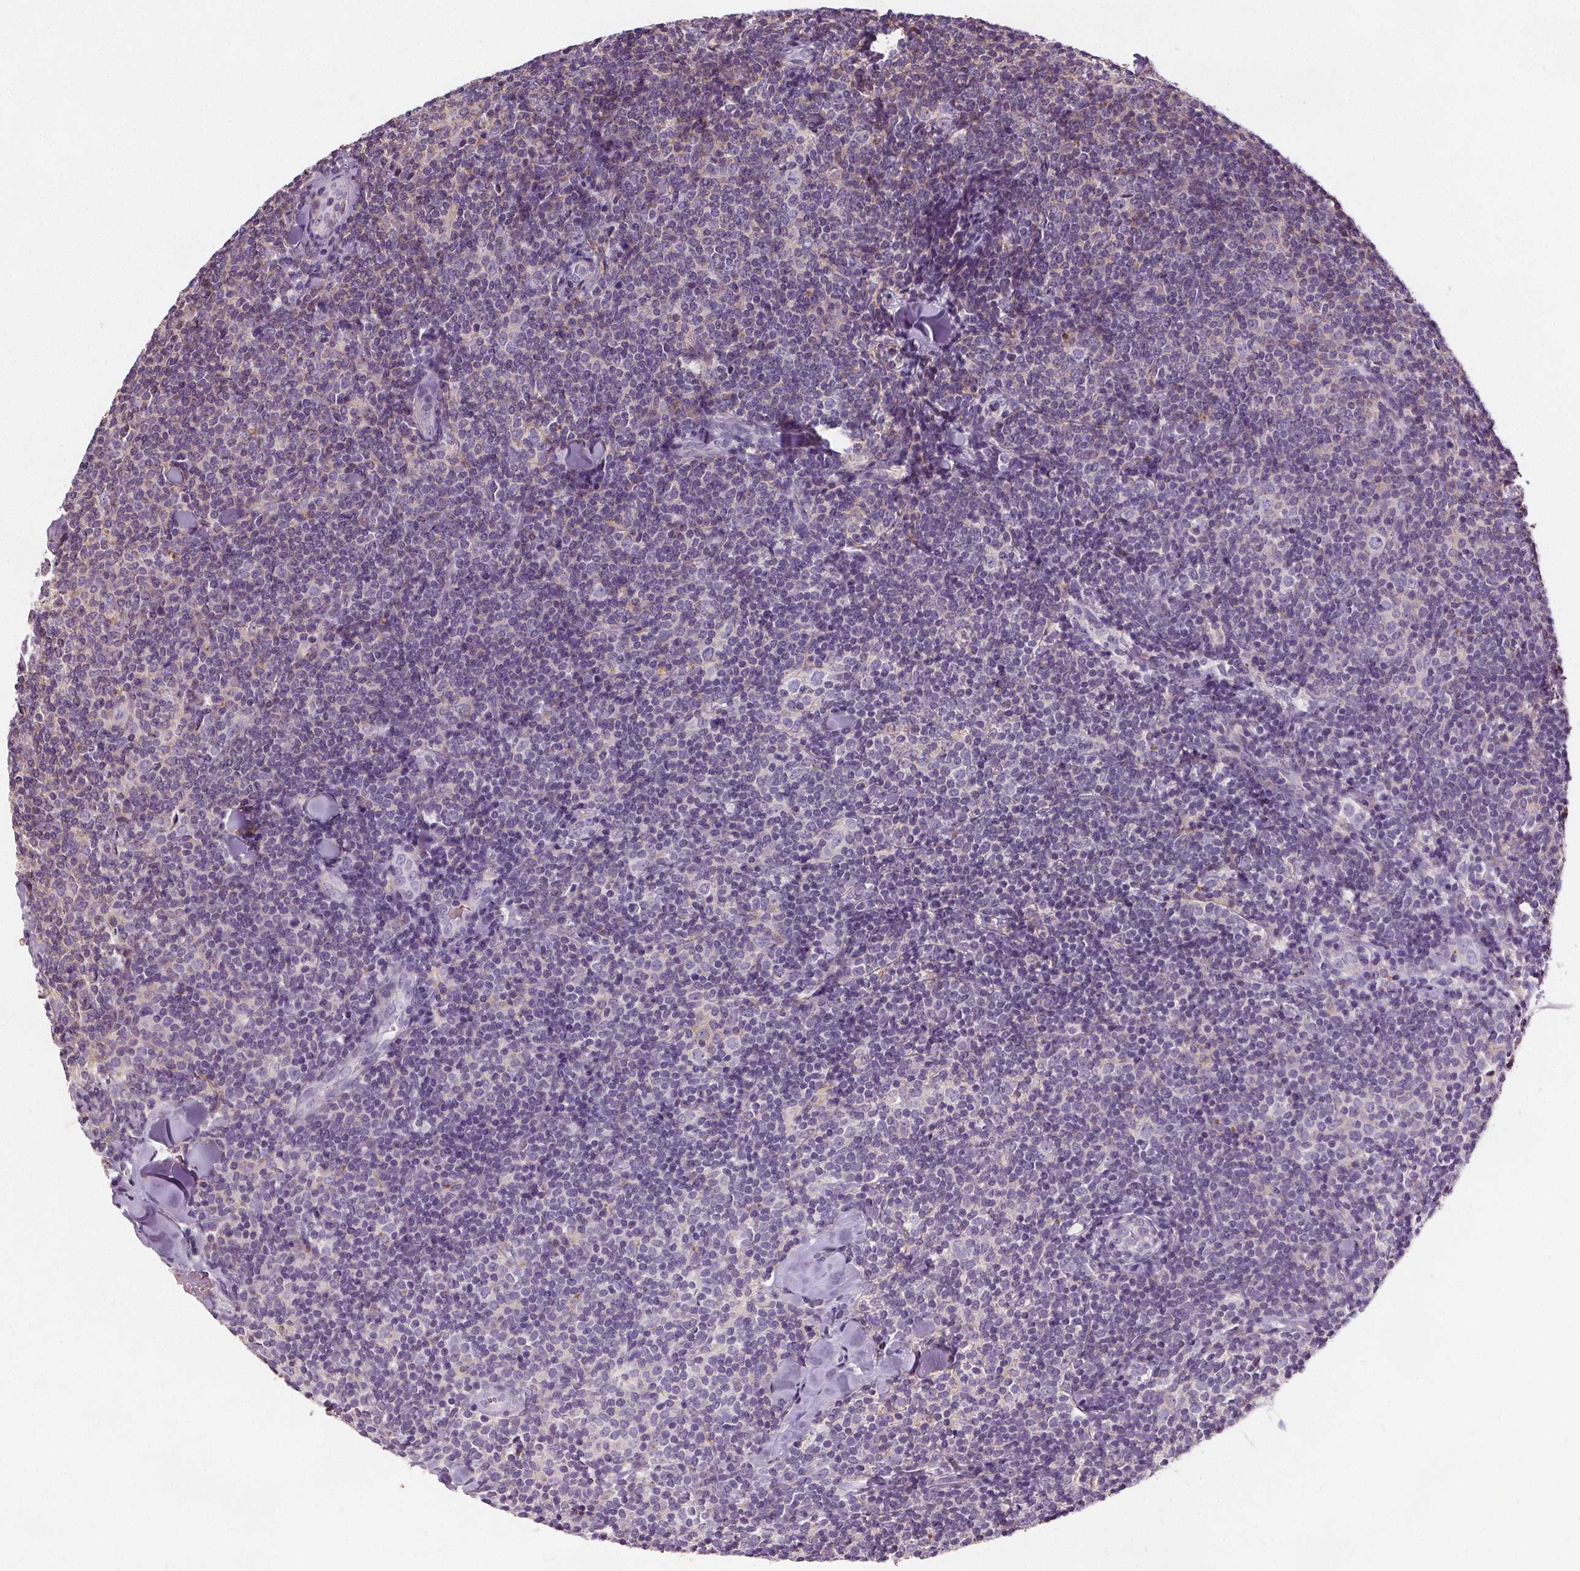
{"staining": {"intensity": "negative", "quantity": "none", "location": "none"}, "tissue": "lymphoma", "cell_type": "Tumor cells", "image_type": "cancer", "snomed": [{"axis": "morphology", "description": "Malignant lymphoma, non-Hodgkin's type, Low grade"}, {"axis": "topography", "description": "Lymph node"}], "caption": "Malignant lymphoma, non-Hodgkin's type (low-grade) stained for a protein using IHC displays no staining tumor cells.", "gene": "C19orf84", "patient": {"sex": "female", "age": 56}}